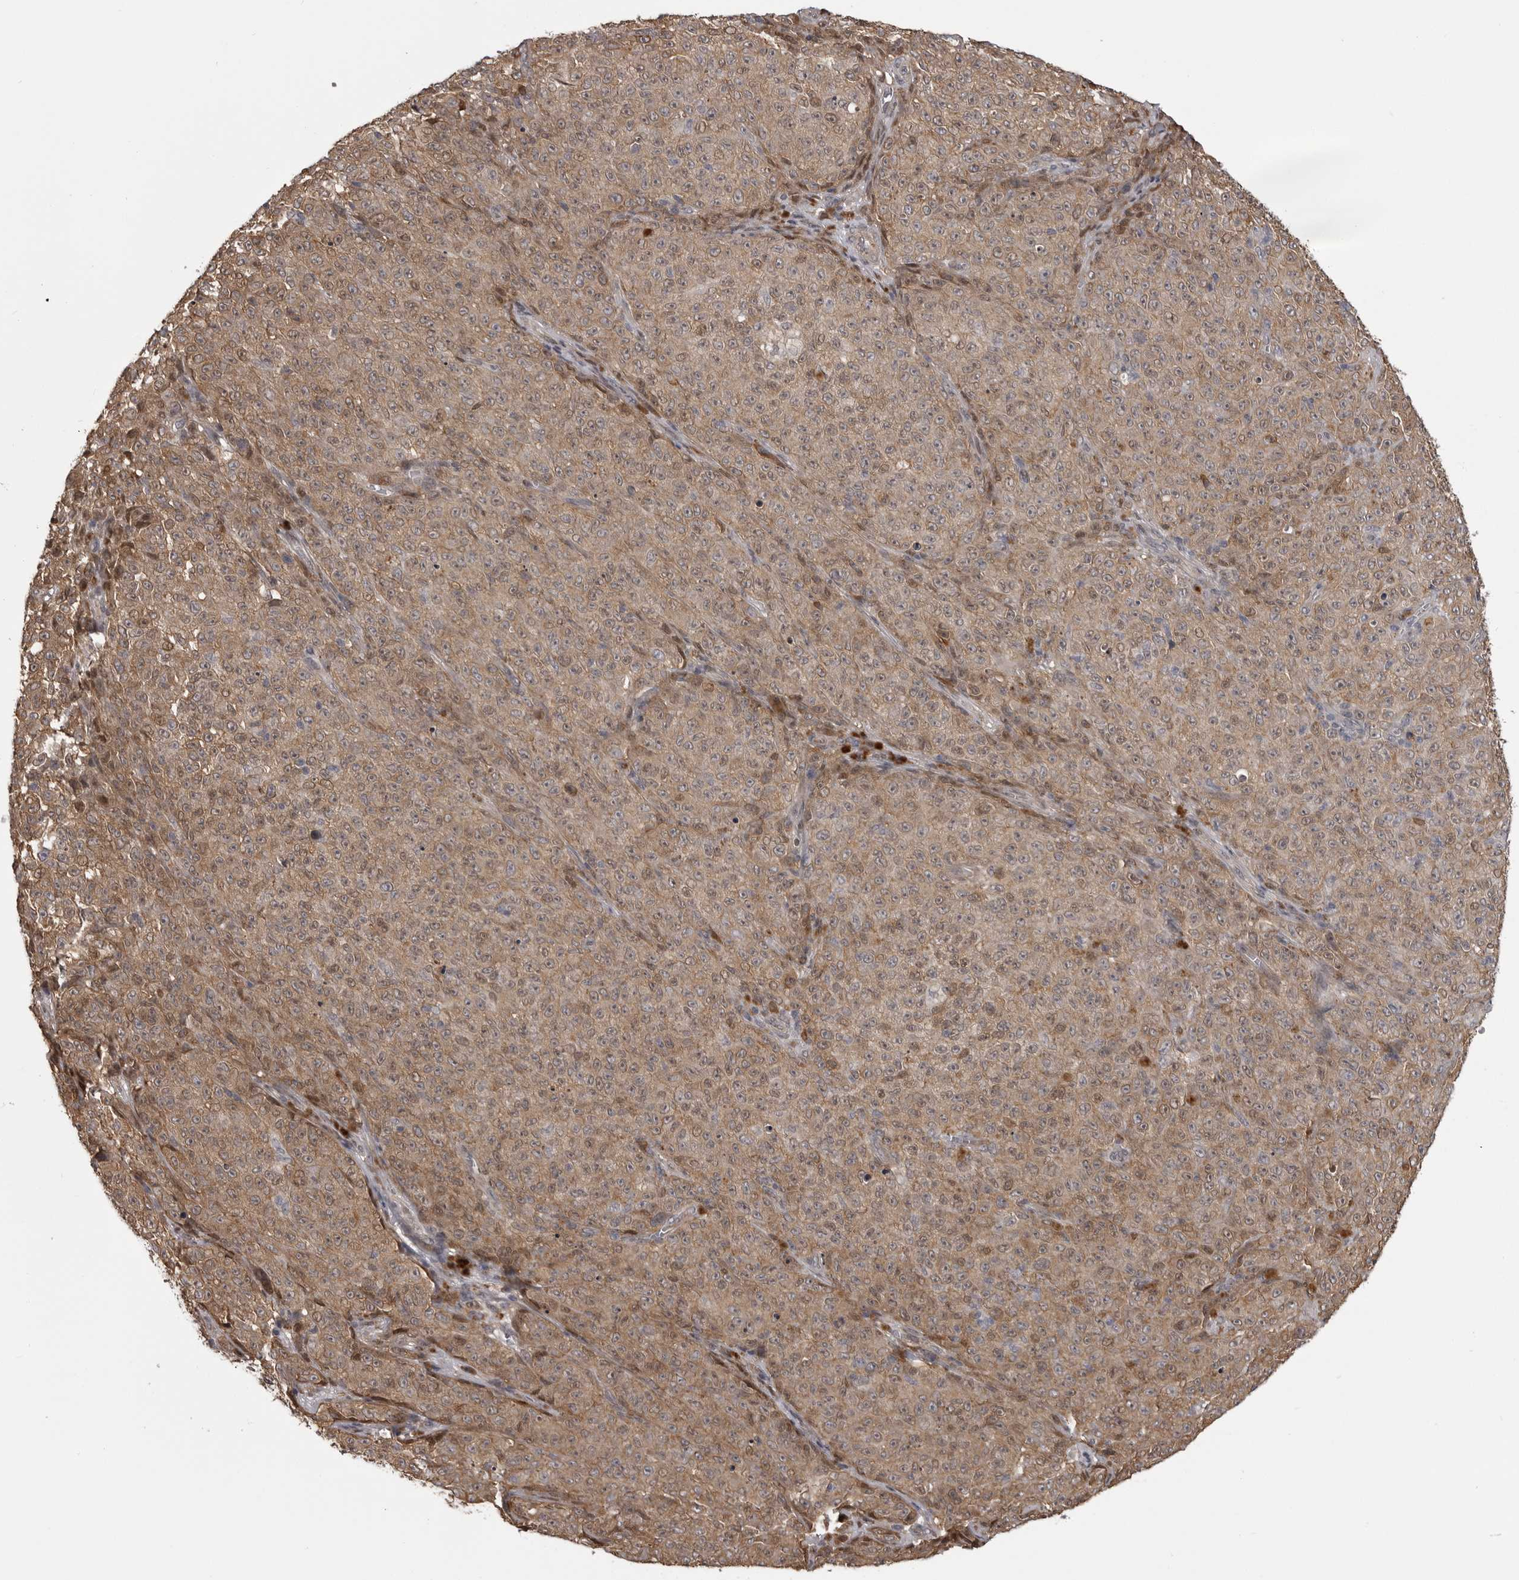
{"staining": {"intensity": "moderate", "quantity": ">75%", "location": "cytoplasmic/membranous"}, "tissue": "melanoma", "cell_type": "Tumor cells", "image_type": "cancer", "snomed": [{"axis": "morphology", "description": "Malignant melanoma, NOS"}, {"axis": "topography", "description": "Skin"}], "caption": "Moderate cytoplasmic/membranous positivity is seen in approximately >75% of tumor cells in melanoma. The staining was performed using DAB, with brown indicating positive protein expression. Nuclei are stained blue with hematoxylin.", "gene": "SNX16", "patient": {"sex": "female", "age": 82}}